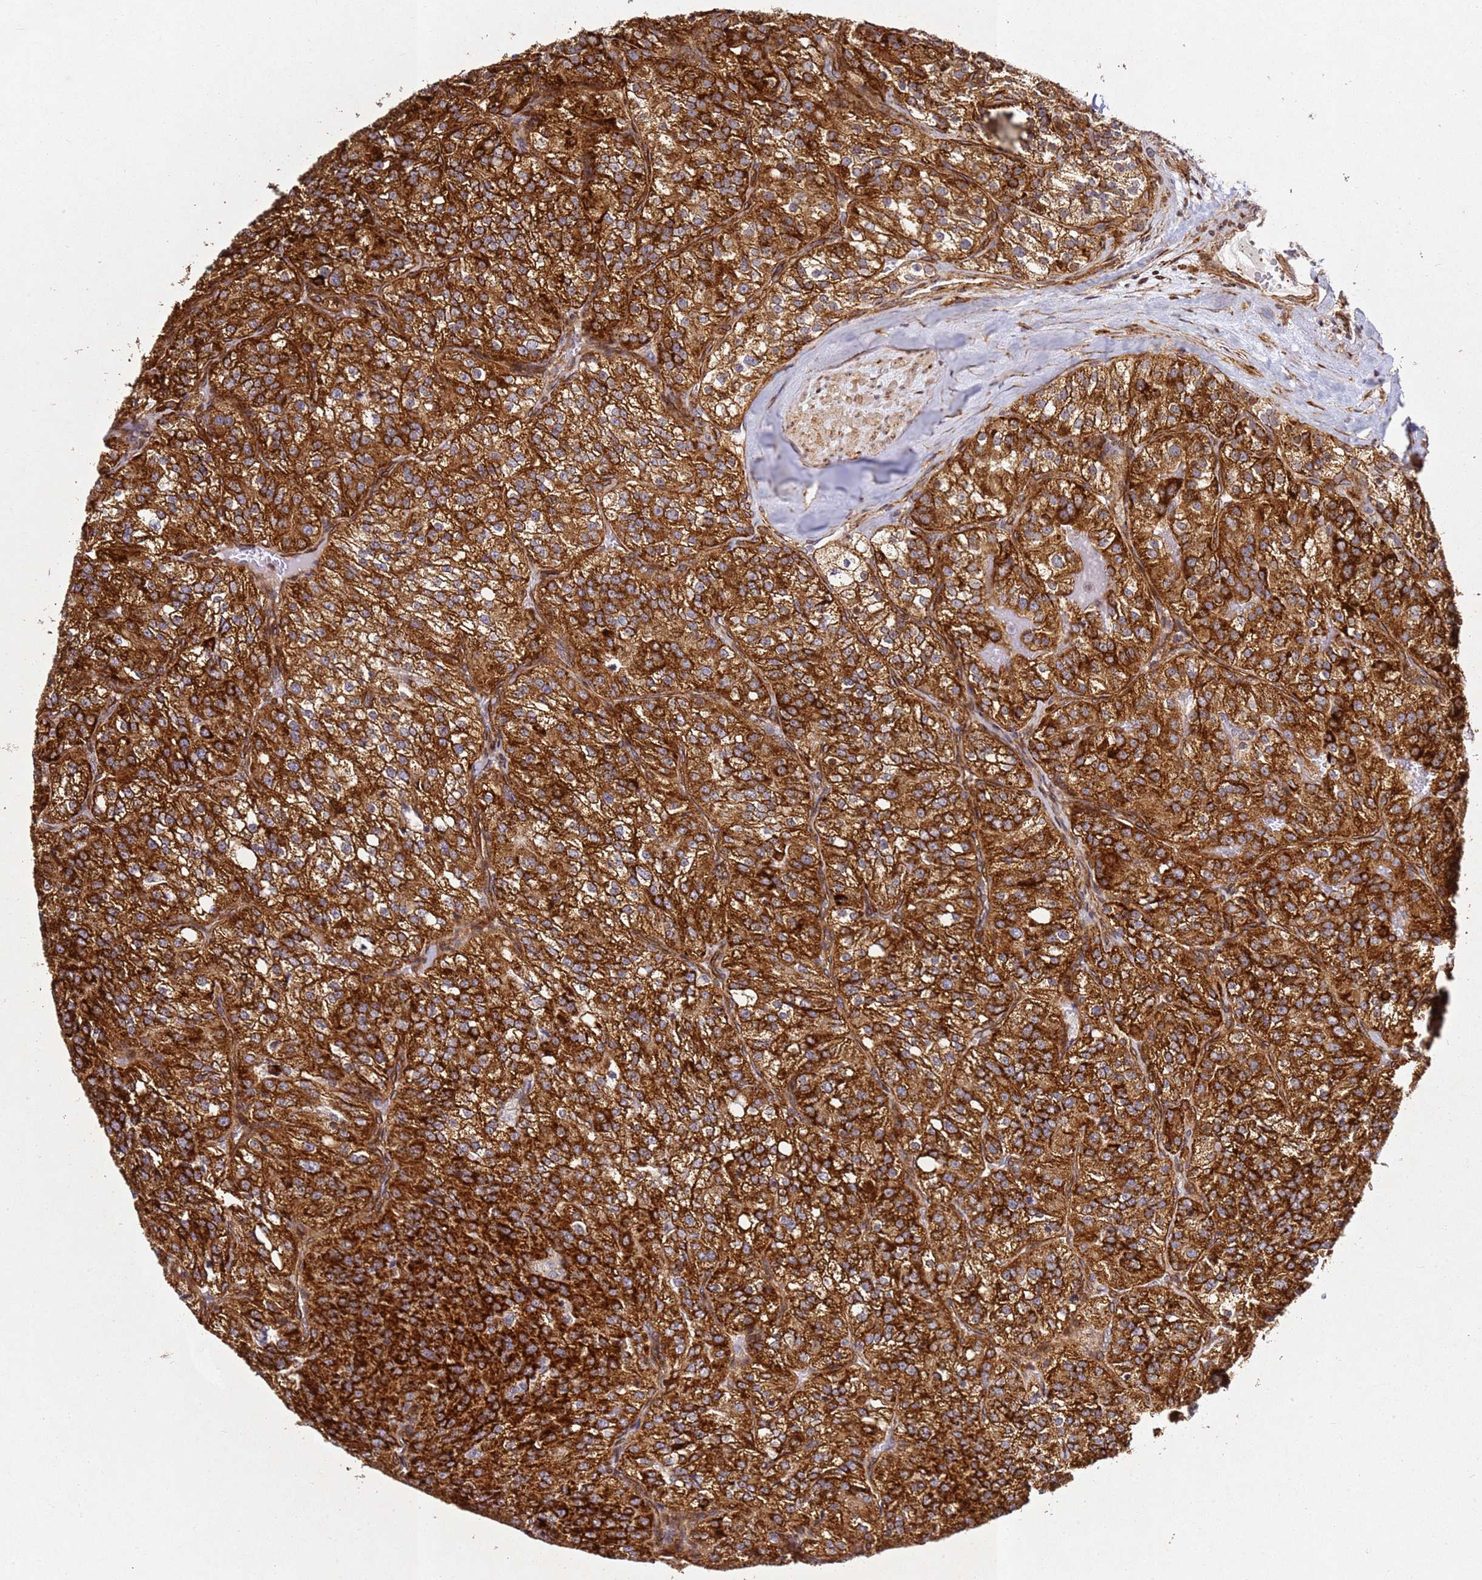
{"staining": {"intensity": "strong", "quantity": ">75%", "location": "cytoplasmic/membranous"}, "tissue": "renal cancer", "cell_type": "Tumor cells", "image_type": "cancer", "snomed": [{"axis": "morphology", "description": "Adenocarcinoma, NOS"}, {"axis": "topography", "description": "Kidney"}], "caption": "A high amount of strong cytoplasmic/membranous staining is appreciated in approximately >75% of tumor cells in renal cancer (adenocarcinoma) tissue.", "gene": "ZNF296", "patient": {"sex": "female", "age": 63}}